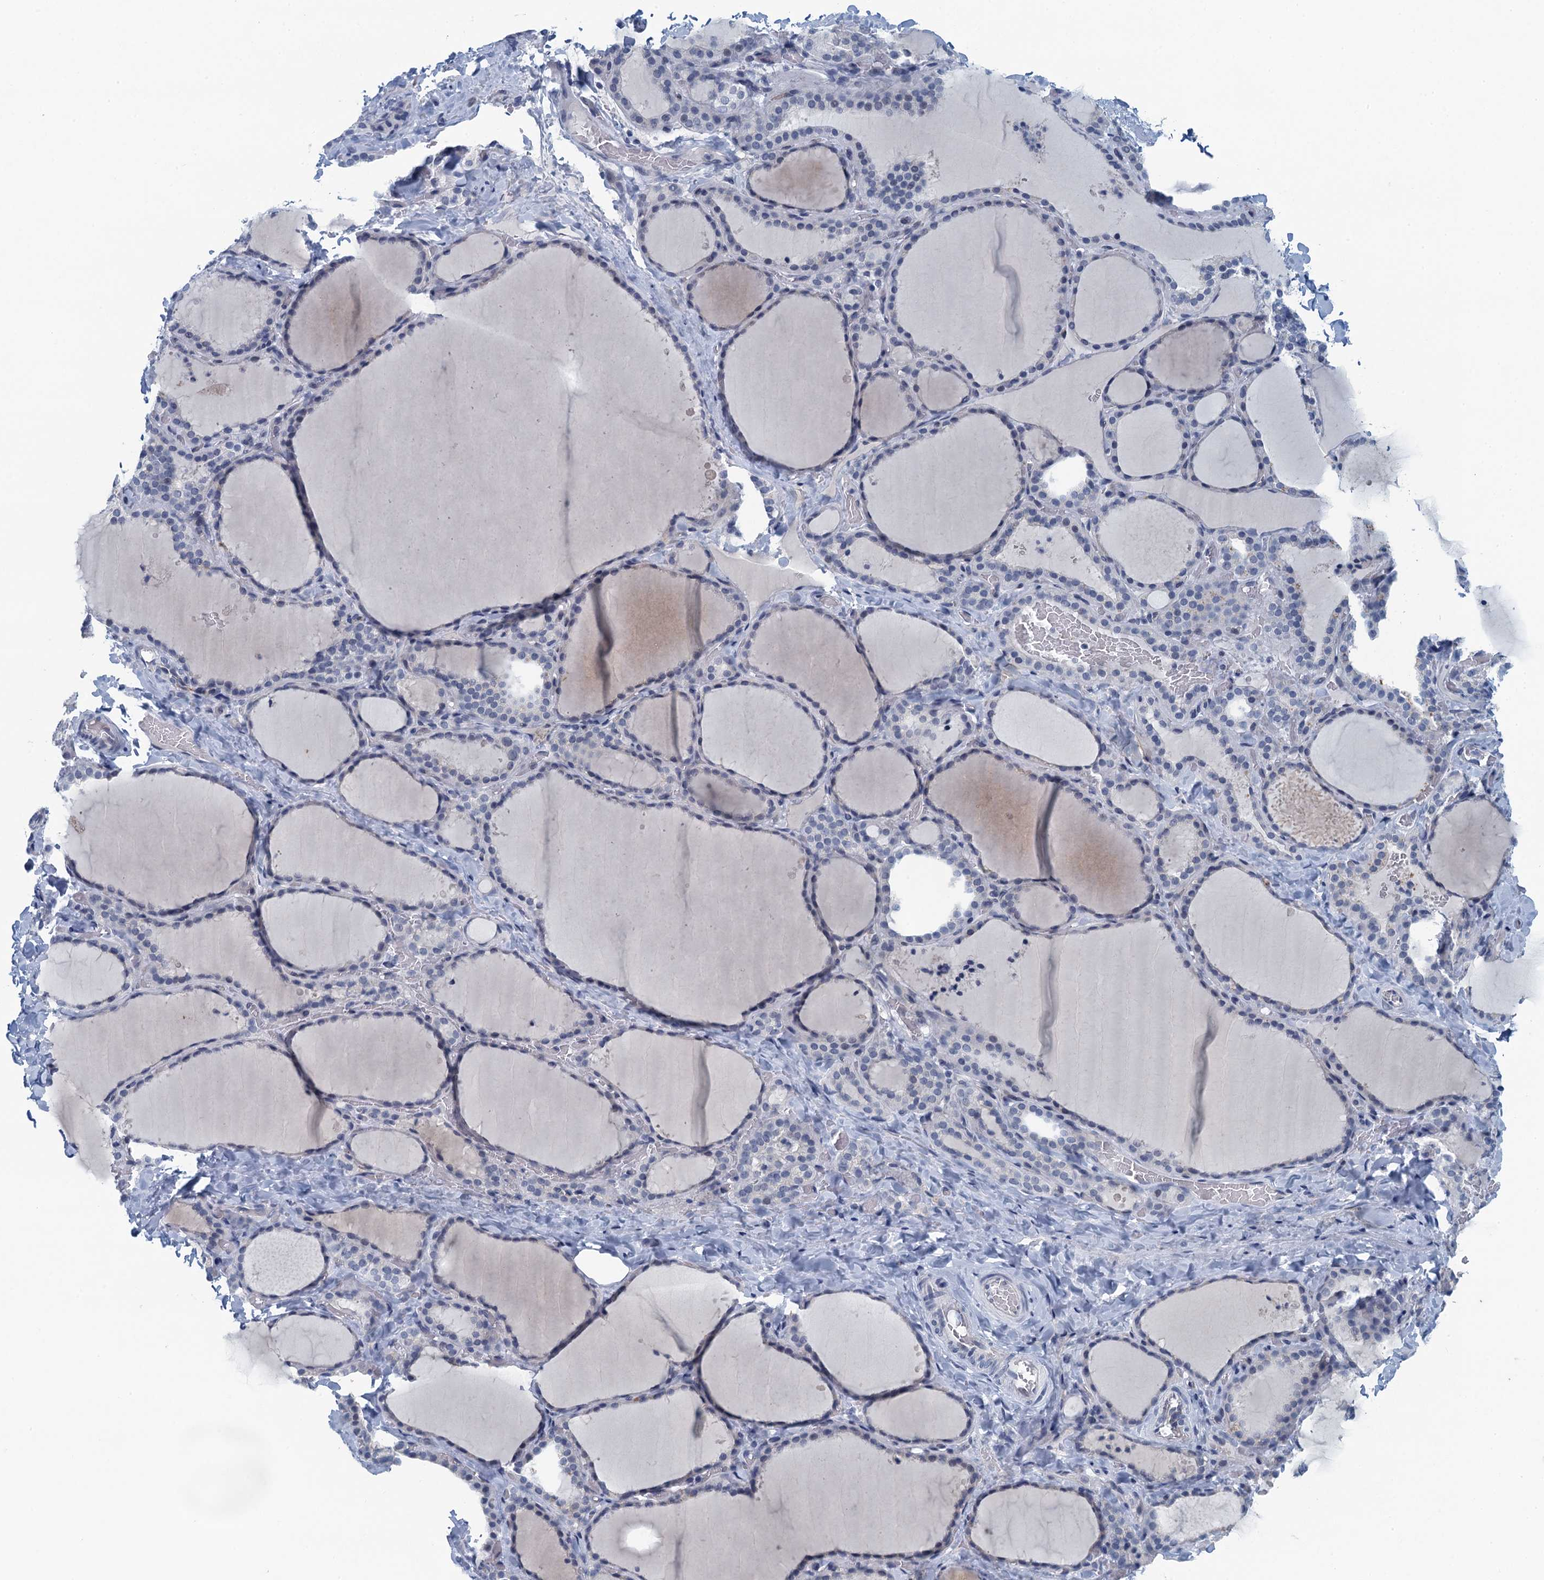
{"staining": {"intensity": "negative", "quantity": "none", "location": "none"}, "tissue": "thyroid gland", "cell_type": "Glandular cells", "image_type": "normal", "snomed": [{"axis": "morphology", "description": "Normal tissue, NOS"}, {"axis": "topography", "description": "Thyroid gland"}], "caption": "Immunohistochemistry image of unremarkable human thyroid gland stained for a protein (brown), which displays no staining in glandular cells.", "gene": "C16orf95", "patient": {"sex": "female", "age": 22}}